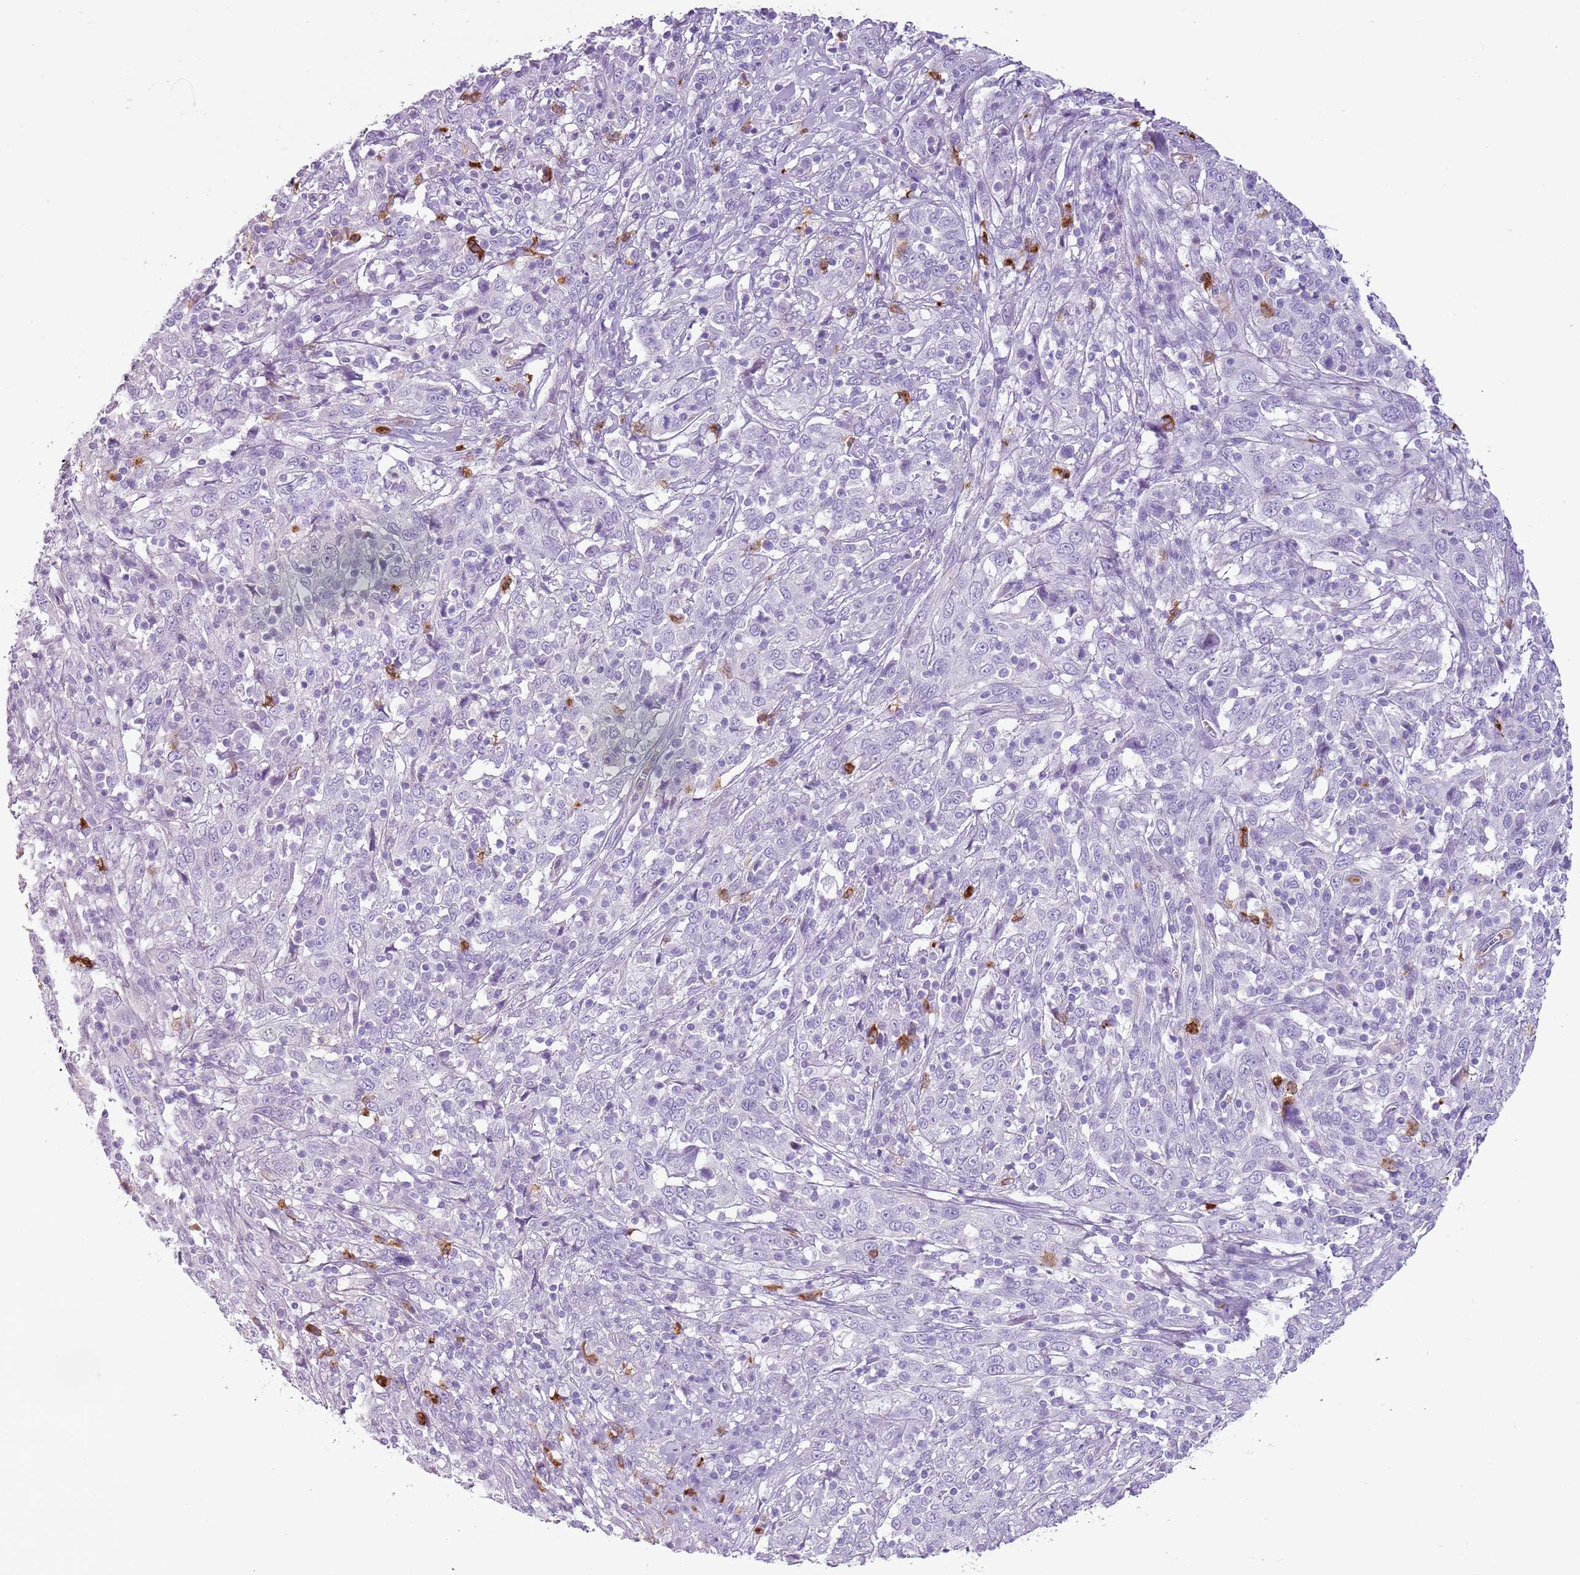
{"staining": {"intensity": "negative", "quantity": "none", "location": "none"}, "tissue": "cervical cancer", "cell_type": "Tumor cells", "image_type": "cancer", "snomed": [{"axis": "morphology", "description": "Squamous cell carcinoma, NOS"}, {"axis": "topography", "description": "Cervix"}], "caption": "Immunohistochemistry (IHC) of human cervical cancer (squamous cell carcinoma) displays no staining in tumor cells.", "gene": "CD177", "patient": {"sex": "female", "age": 46}}